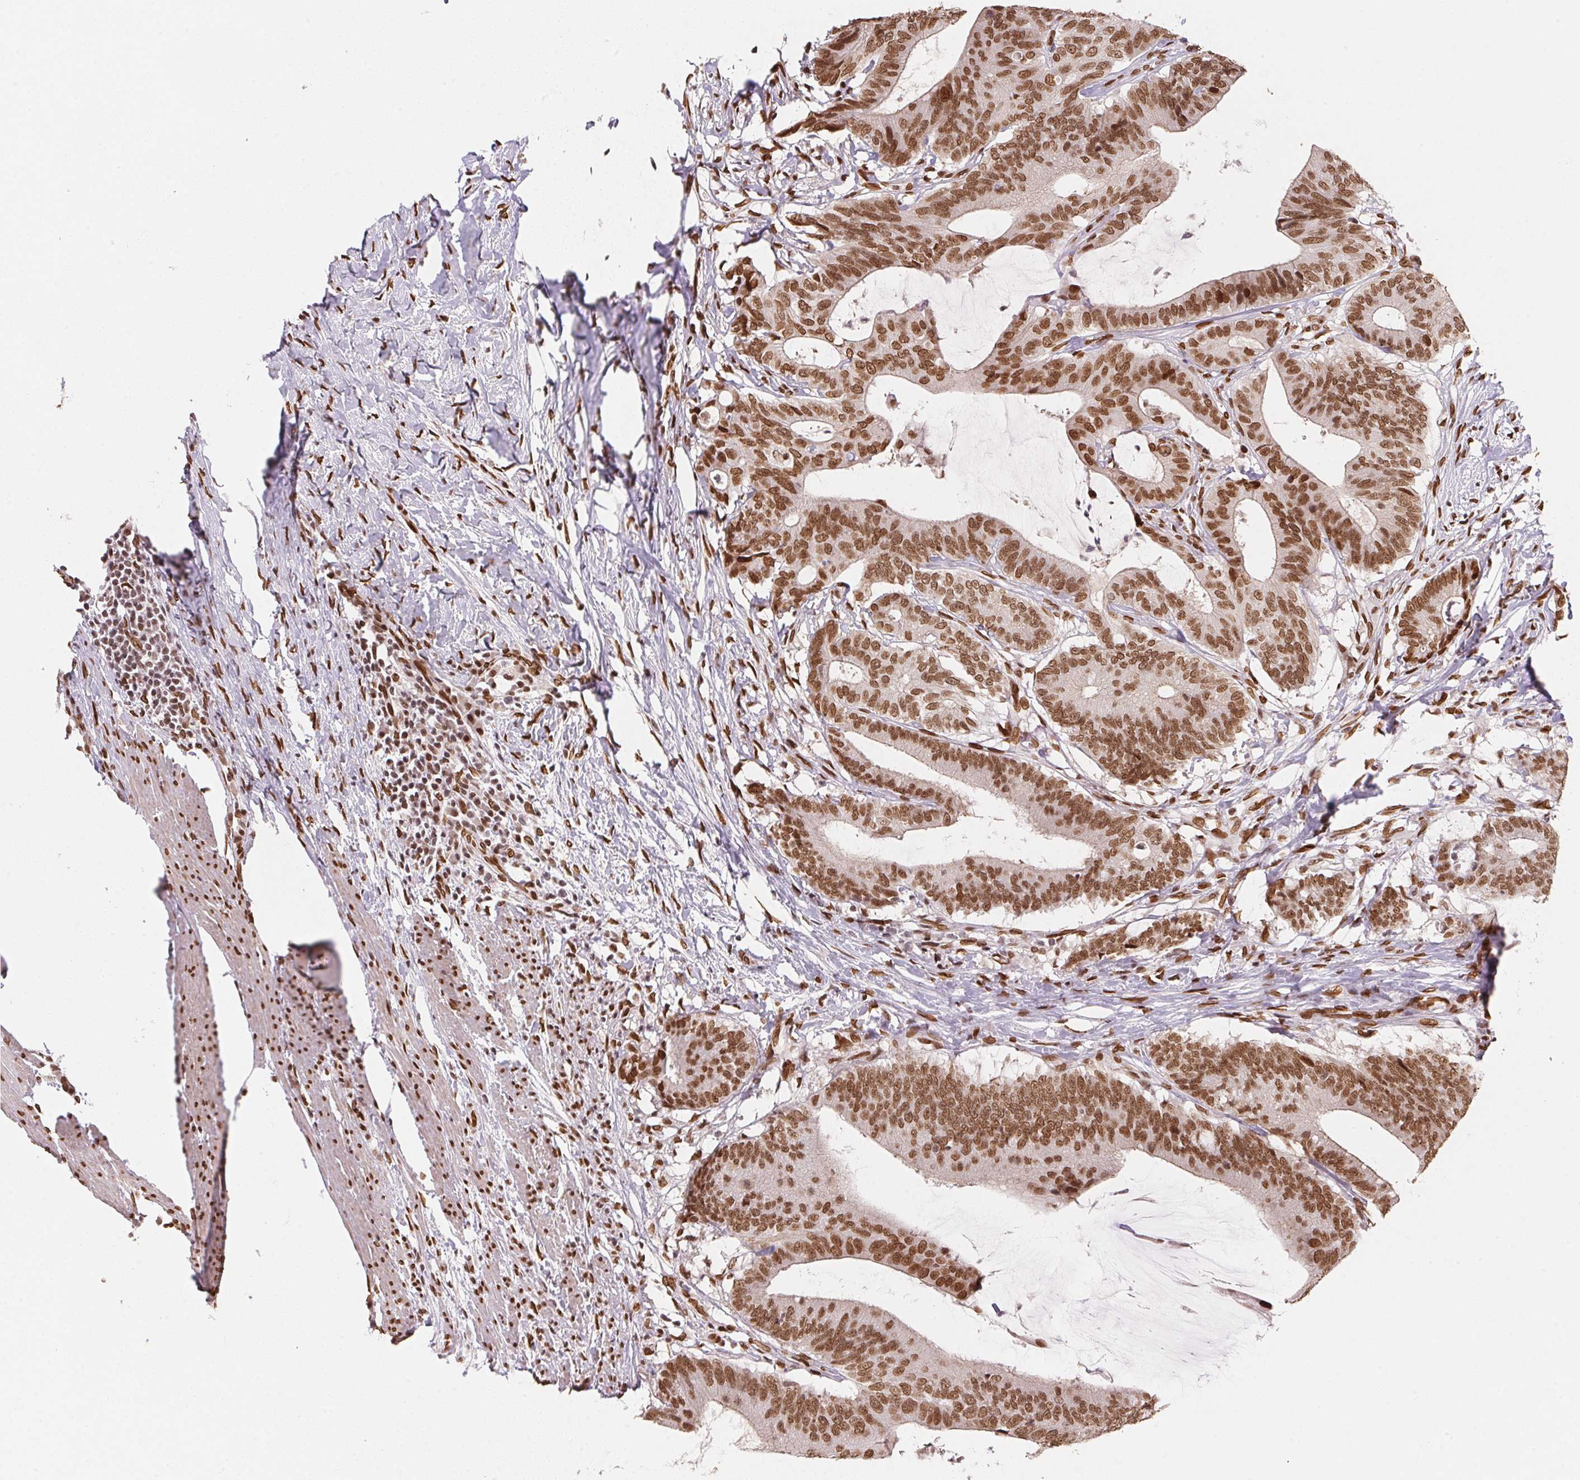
{"staining": {"intensity": "moderate", "quantity": ">75%", "location": "nuclear"}, "tissue": "colorectal cancer", "cell_type": "Tumor cells", "image_type": "cancer", "snomed": [{"axis": "morphology", "description": "Adenocarcinoma, NOS"}, {"axis": "topography", "description": "Colon"}], "caption": "Protein expression analysis of colorectal cancer displays moderate nuclear staining in approximately >75% of tumor cells.", "gene": "SAP30BP", "patient": {"sex": "female", "age": 43}}